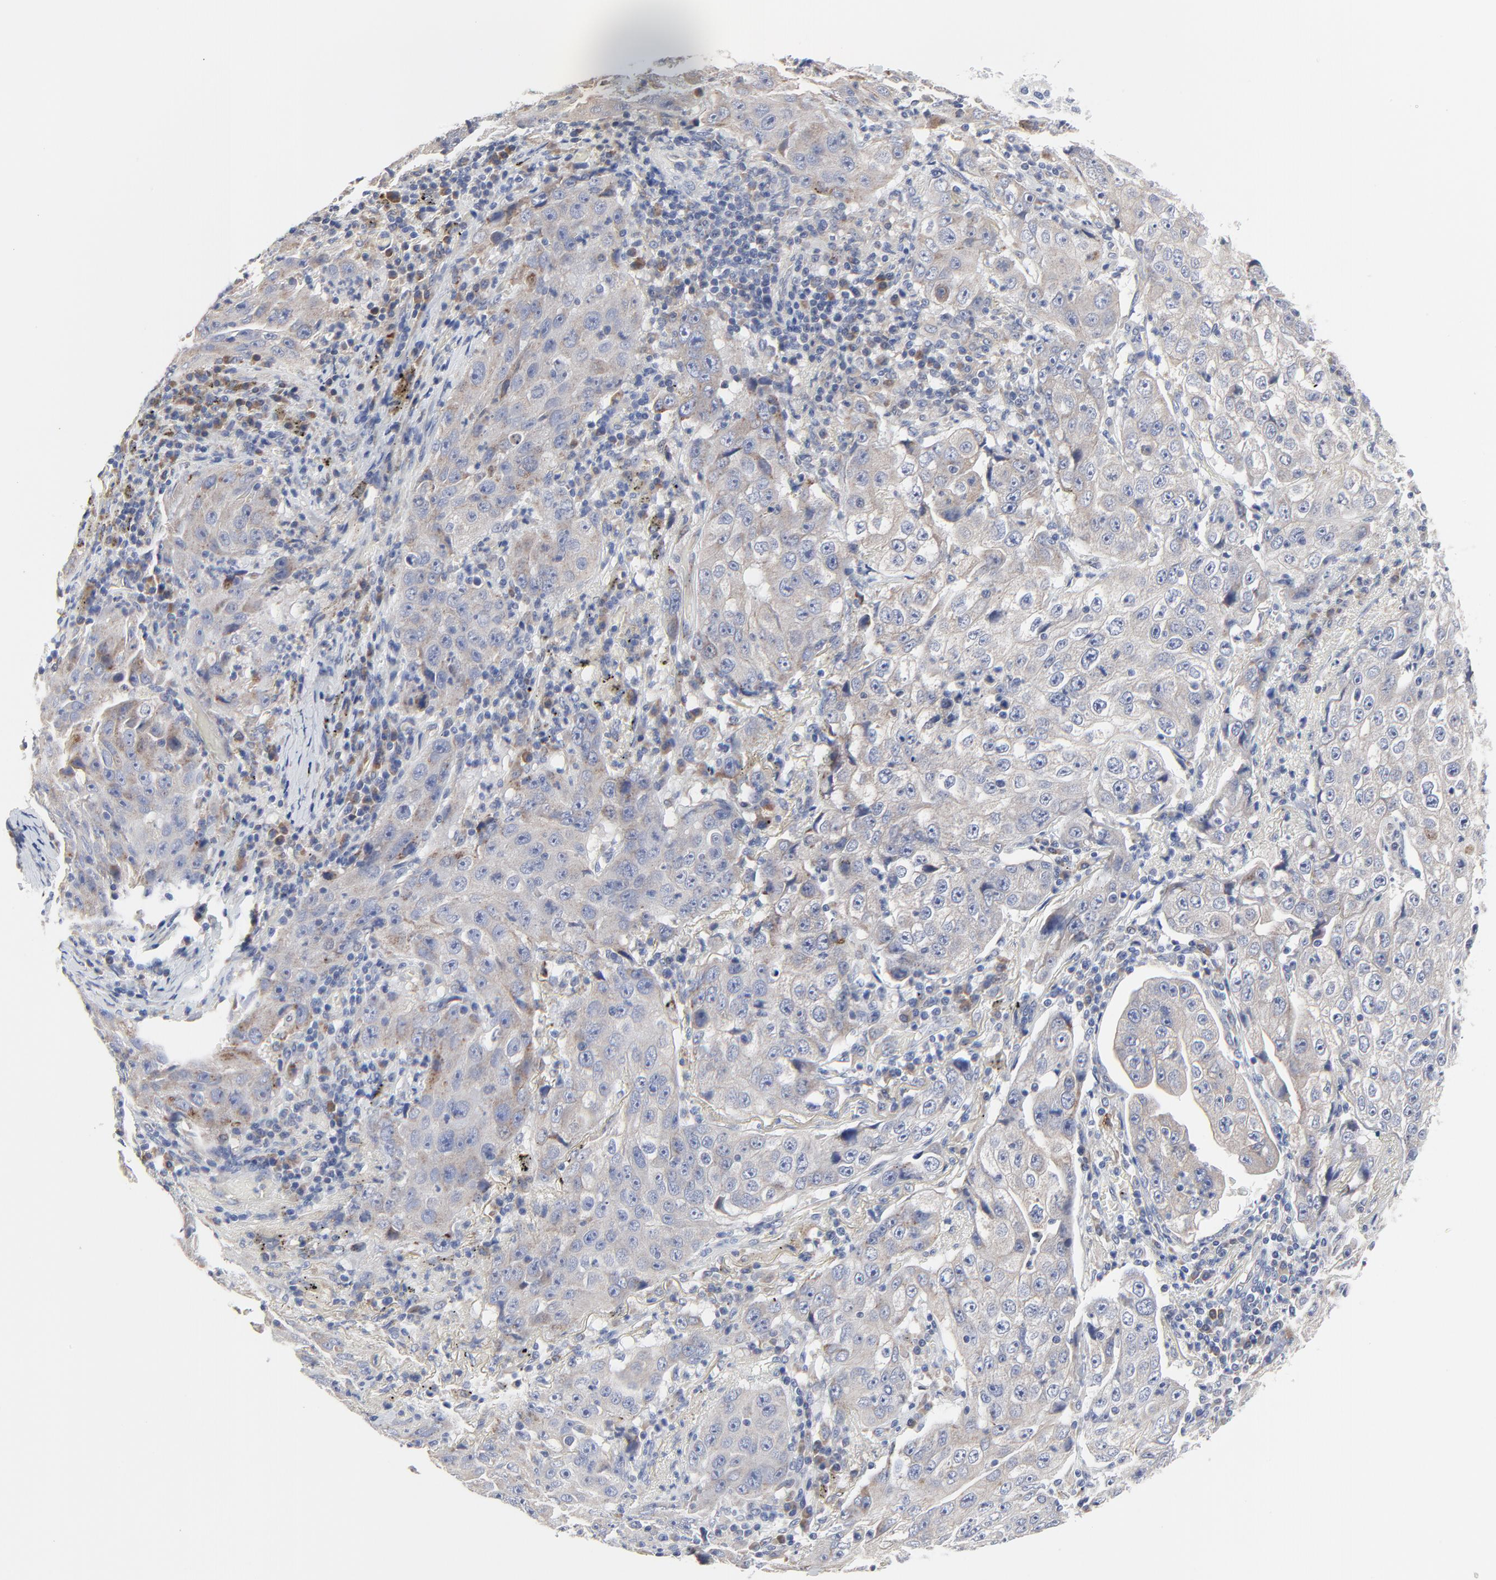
{"staining": {"intensity": "weak", "quantity": ">75%", "location": "cytoplasmic/membranous"}, "tissue": "lung cancer", "cell_type": "Tumor cells", "image_type": "cancer", "snomed": [{"axis": "morphology", "description": "Squamous cell carcinoma, NOS"}, {"axis": "topography", "description": "Lung"}], "caption": "Lung cancer stained with DAB (3,3'-diaminobenzidine) immunohistochemistry exhibits low levels of weak cytoplasmic/membranous positivity in about >75% of tumor cells.", "gene": "DHRSX", "patient": {"sex": "male", "age": 64}}